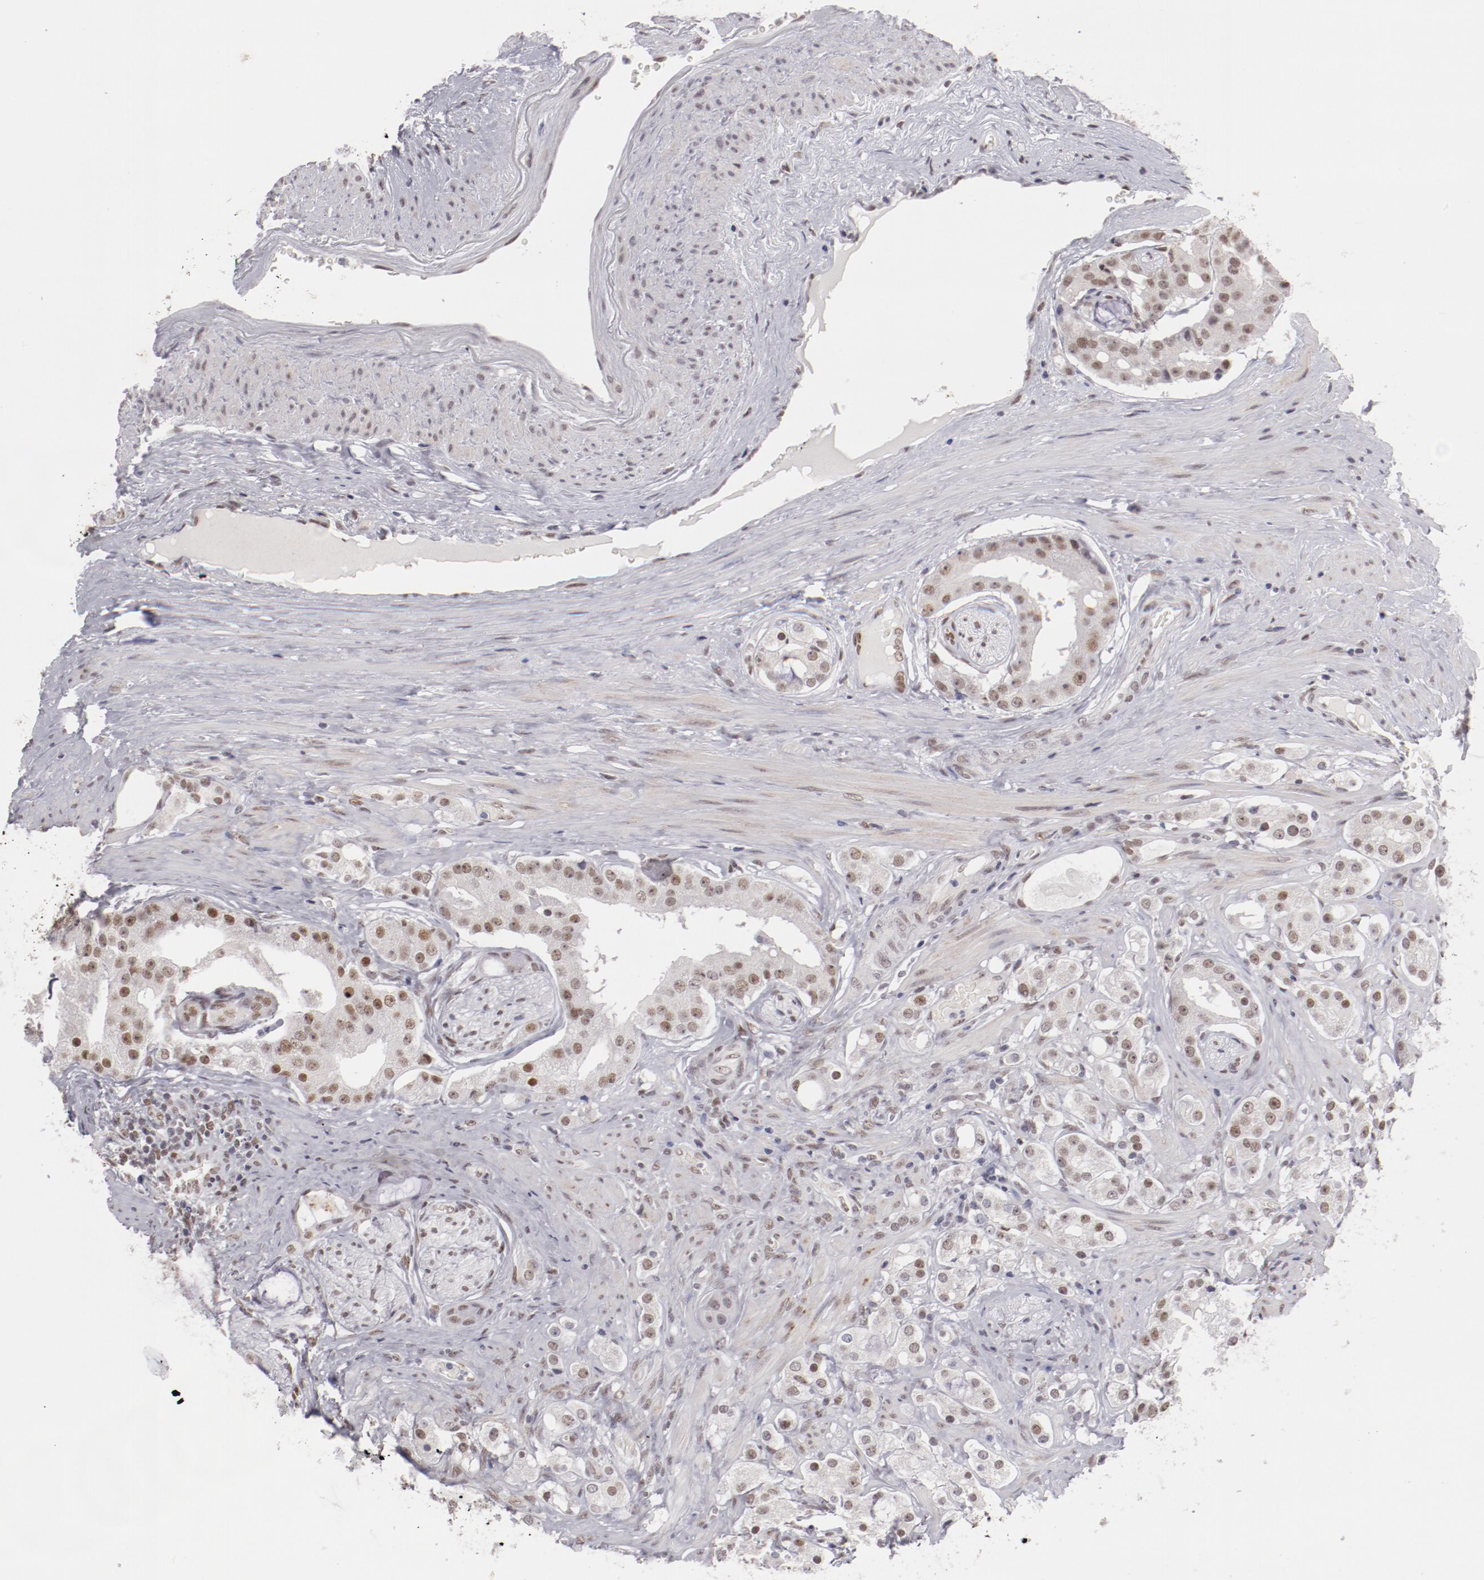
{"staining": {"intensity": "weak", "quantity": "25%-75%", "location": "nuclear"}, "tissue": "prostate cancer", "cell_type": "Tumor cells", "image_type": "cancer", "snomed": [{"axis": "morphology", "description": "Adenocarcinoma, High grade"}, {"axis": "topography", "description": "Prostate"}], "caption": "Immunohistochemistry (IHC) image of prostate cancer (adenocarcinoma (high-grade)) stained for a protein (brown), which shows low levels of weak nuclear expression in approximately 25%-75% of tumor cells.", "gene": "TFAP4", "patient": {"sex": "male", "age": 68}}